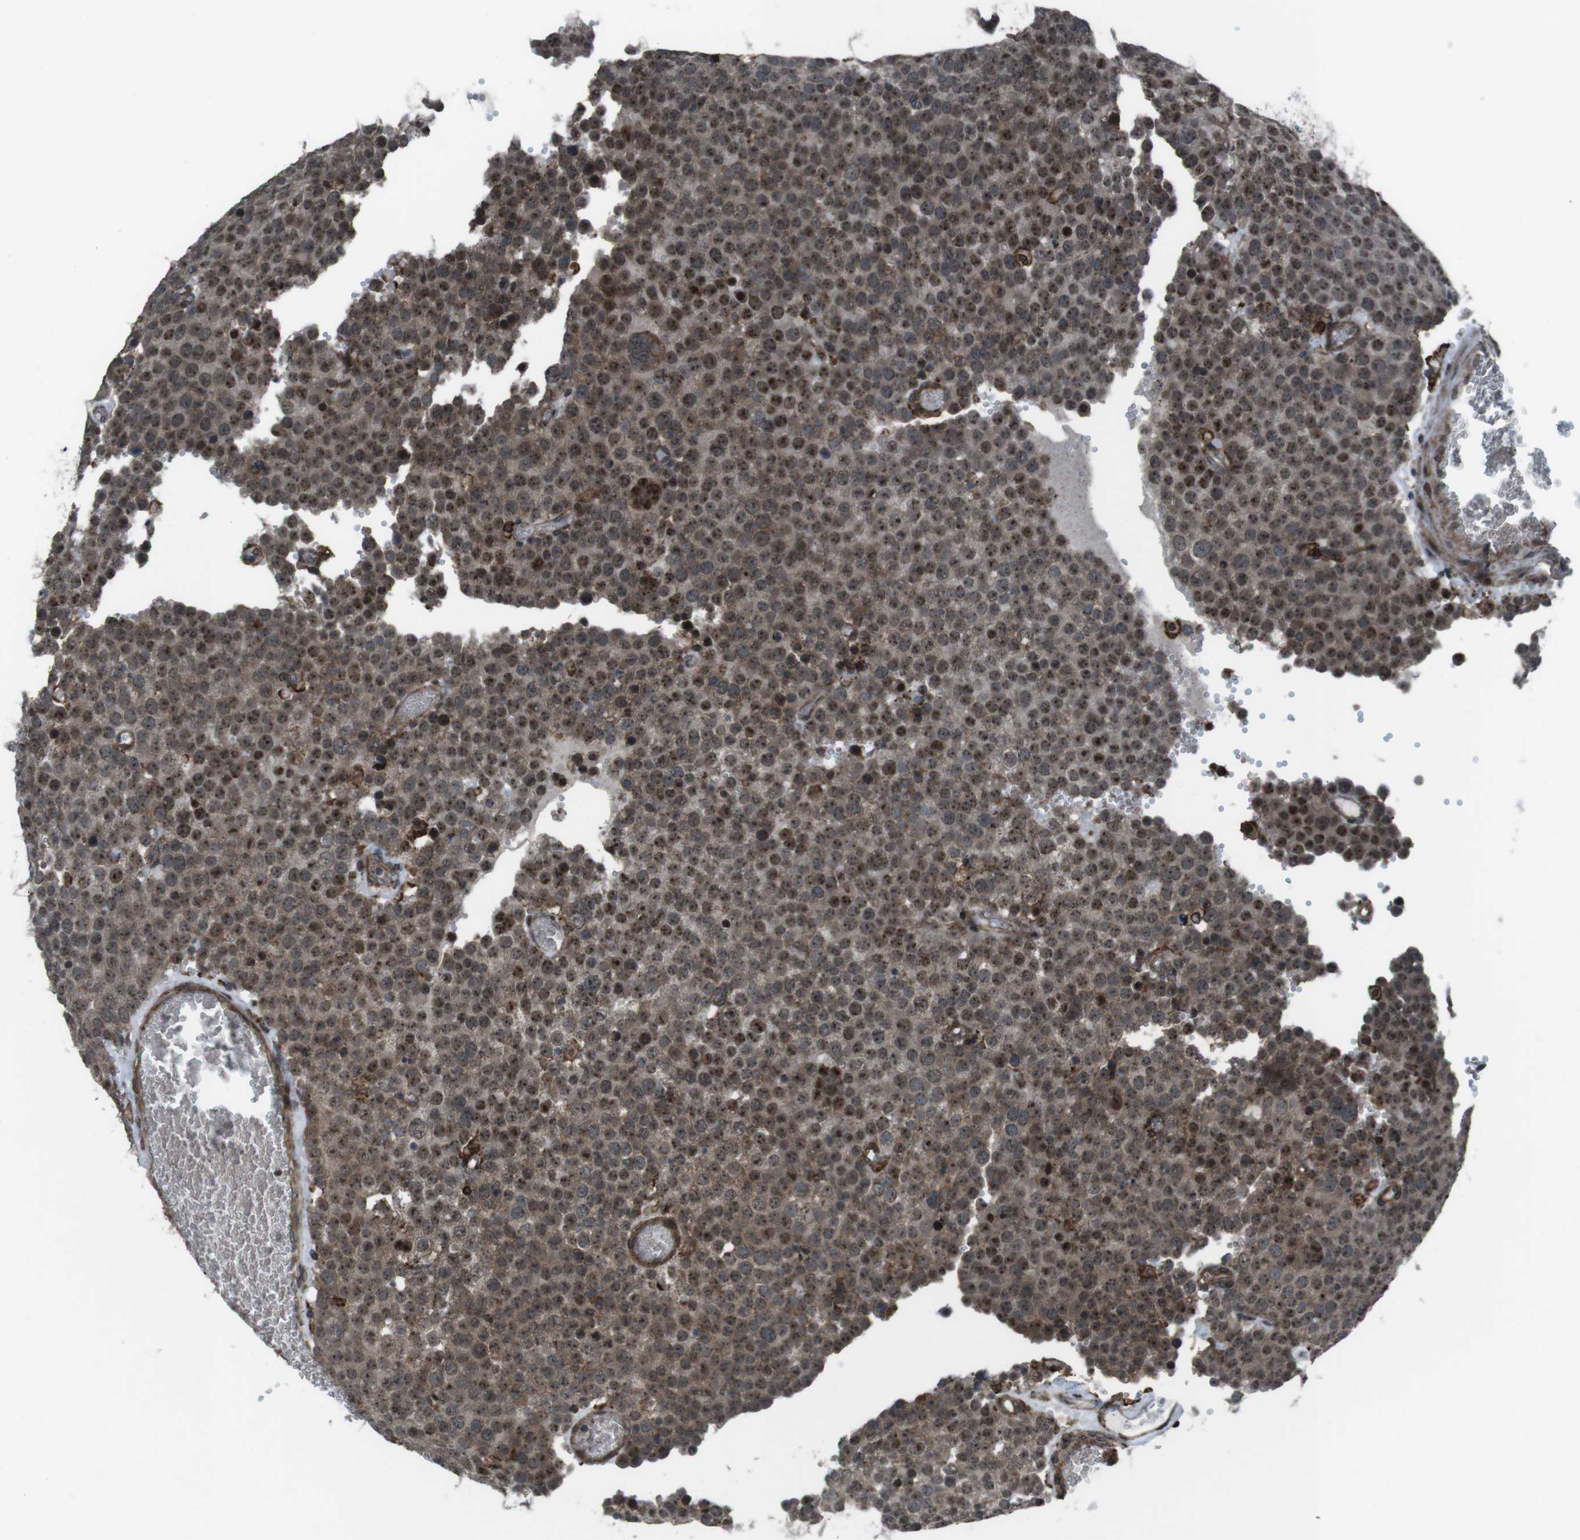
{"staining": {"intensity": "moderate", "quantity": ">75%", "location": "cytoplasmic/membranous,nuclear"}, "tissue": "testis cancer", "cell_type": "Tumor cells", "image_type": "cancer", "snomed": [{"axis": "morphology", "description": "Normal tissue, NOS"}, {"axis": "morphology", "description": "Seminoma, NOS"}, {"axis": "topography", "description": "Testis"}], "caption": "Moderate cytoplasmic/membranous and nuclear protein staining is appreciated in about >75% of tumor cells in testis cancer (seminoma).", "gene": "GDF10", "patient": {"sex": "male", "age": 71}}